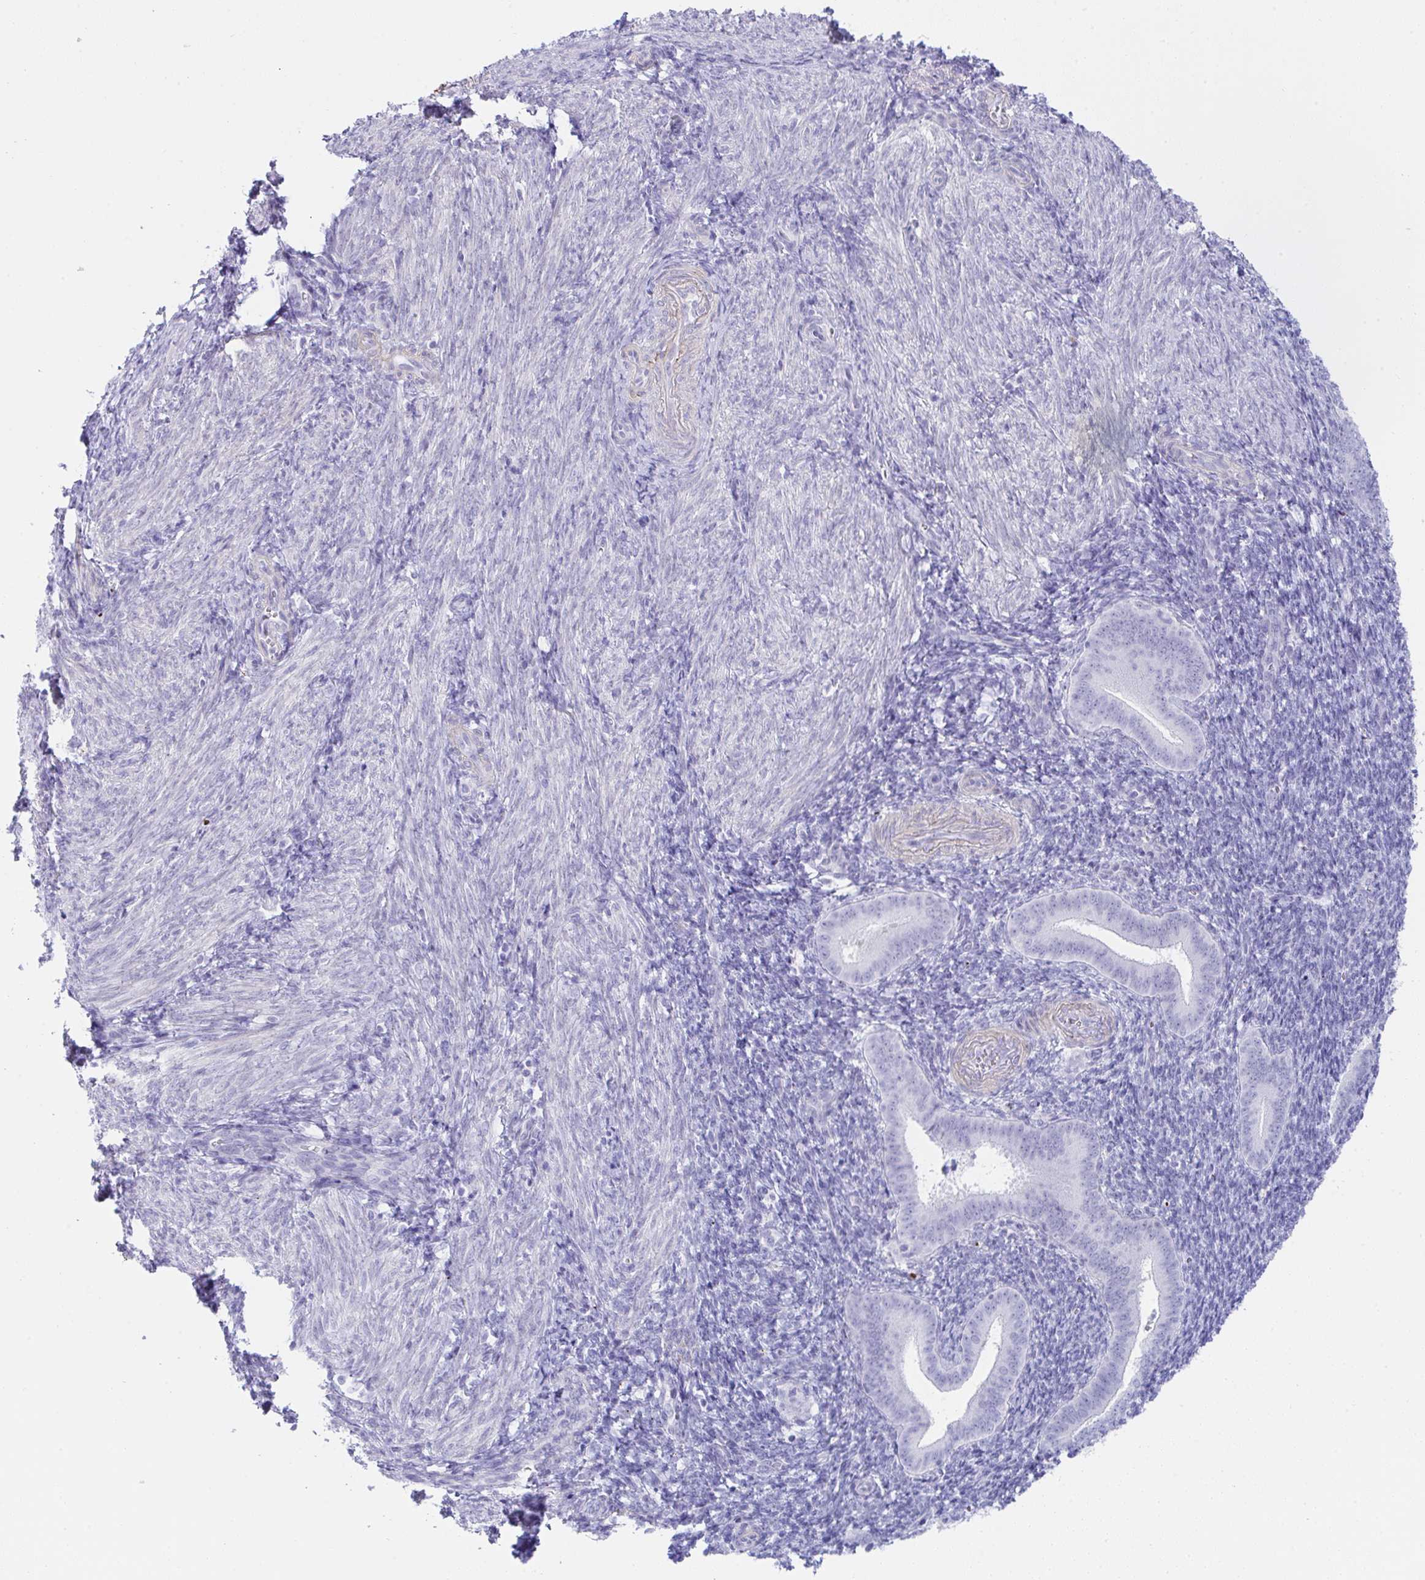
{"staining": {"intensity": "negative", "quantity": "none", "location": "none"}, "tissue": "endometrium", "cell_type": "Cells in endometrial stroma", "image_type": "normal", "snomed": [{"axis": "morphology", "description": "Normal tissue, NOS"}, {"axis": "topography", "description": "Endometrium"}], "caption": "Protein analysis of unremarkable endometrium displays no significant expression in cells in endometrial stroma.", "gene": "KMT2E", "patient": {"sex": "female", "age": 25}}